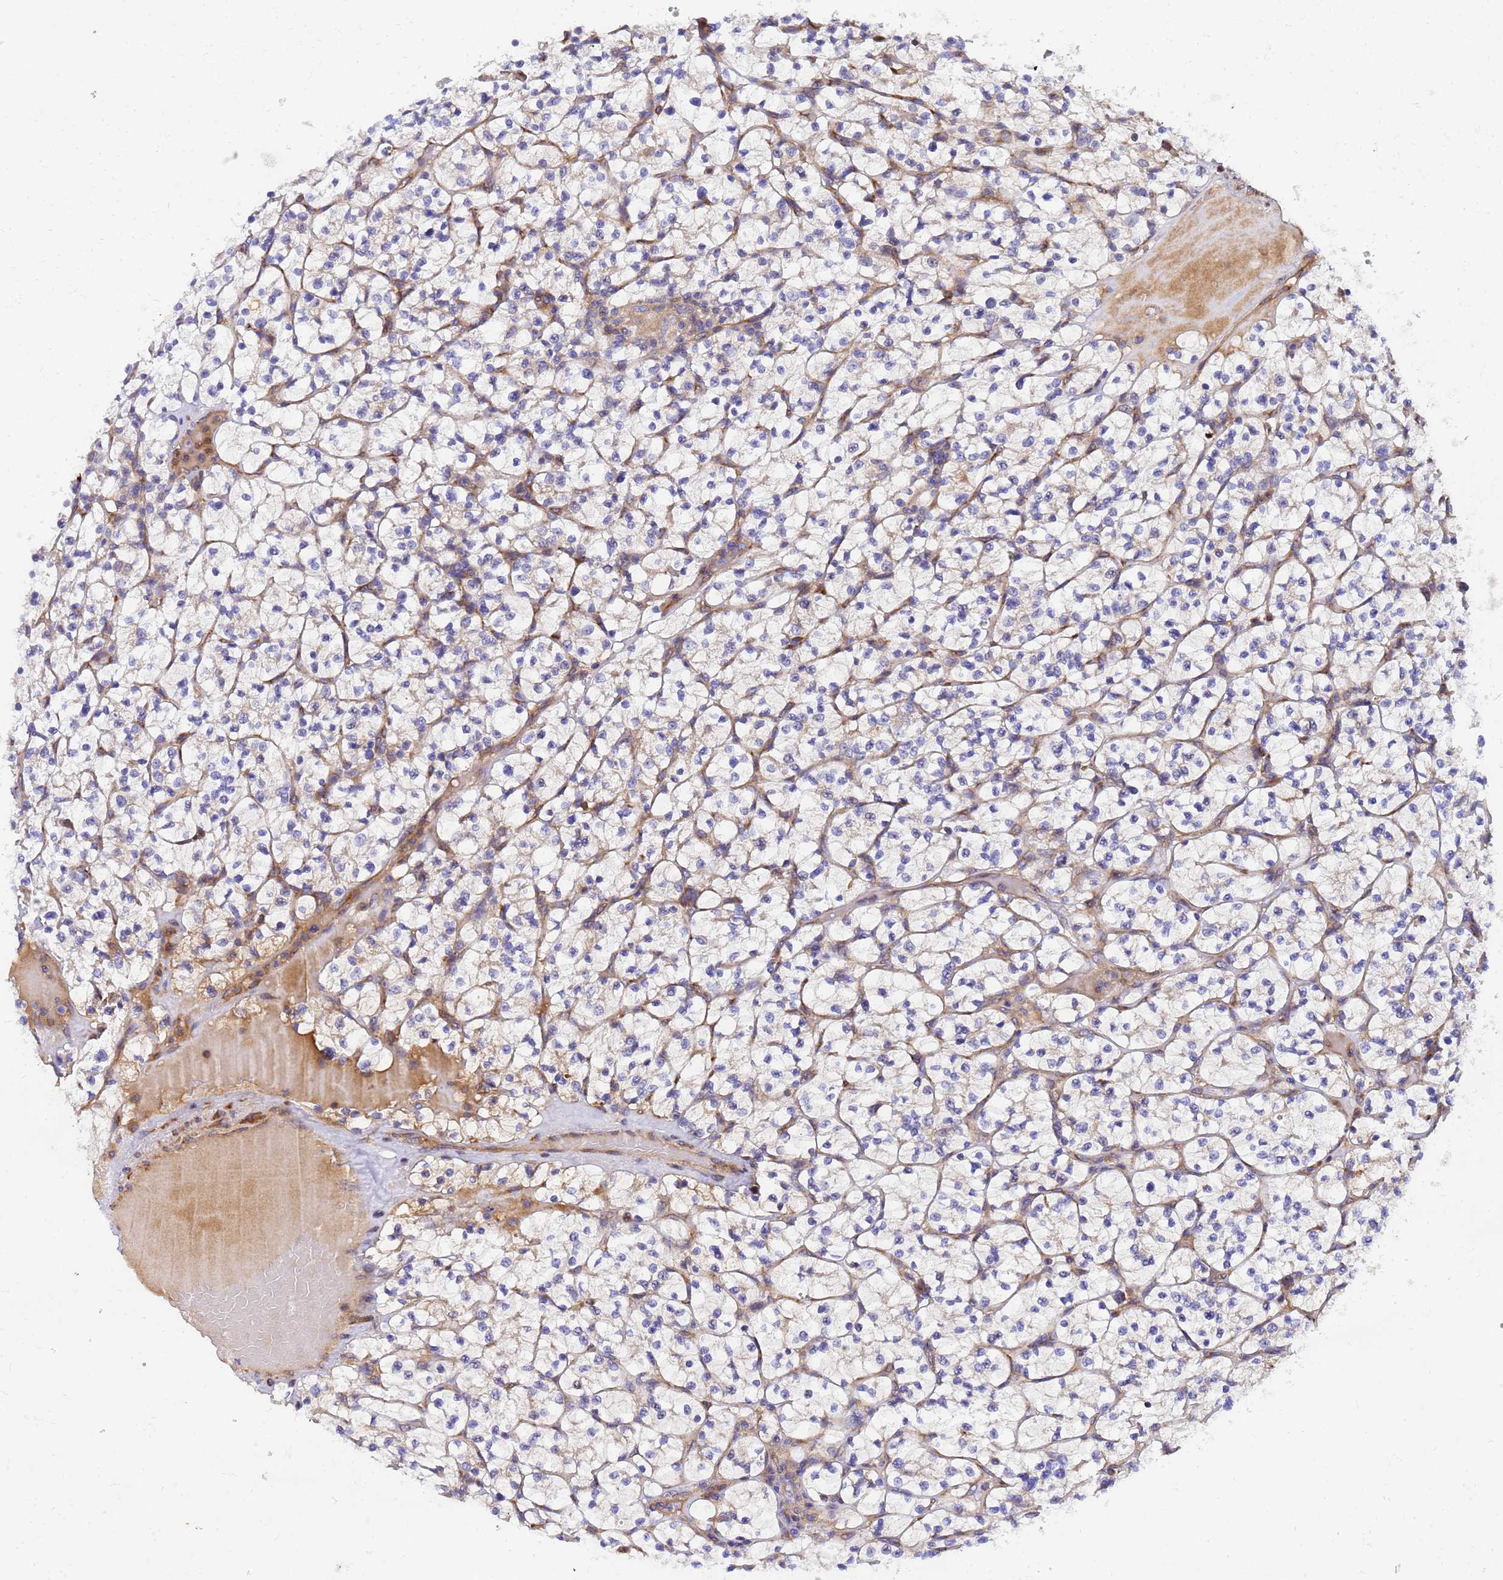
{"staining": {"intensity": "negative", "quantity": "none", "location": "none"}, "tissue": "renal cancer", "cell_type": "Tumor cells", "image_type": "cancer", "snomed": [{"axis": "morphology", "description": "Adenocarcinoma, NOS"}, {"axis": "topography", "description": "Kidney"}], "caption": "This is a histopathology image of immunohistochemistry (IHC) staining of adenocarcinoma (renal), which shows no positivity in tumor cells.", "gene": "POM121", "patient": {"sex": "female", "age": 64}}